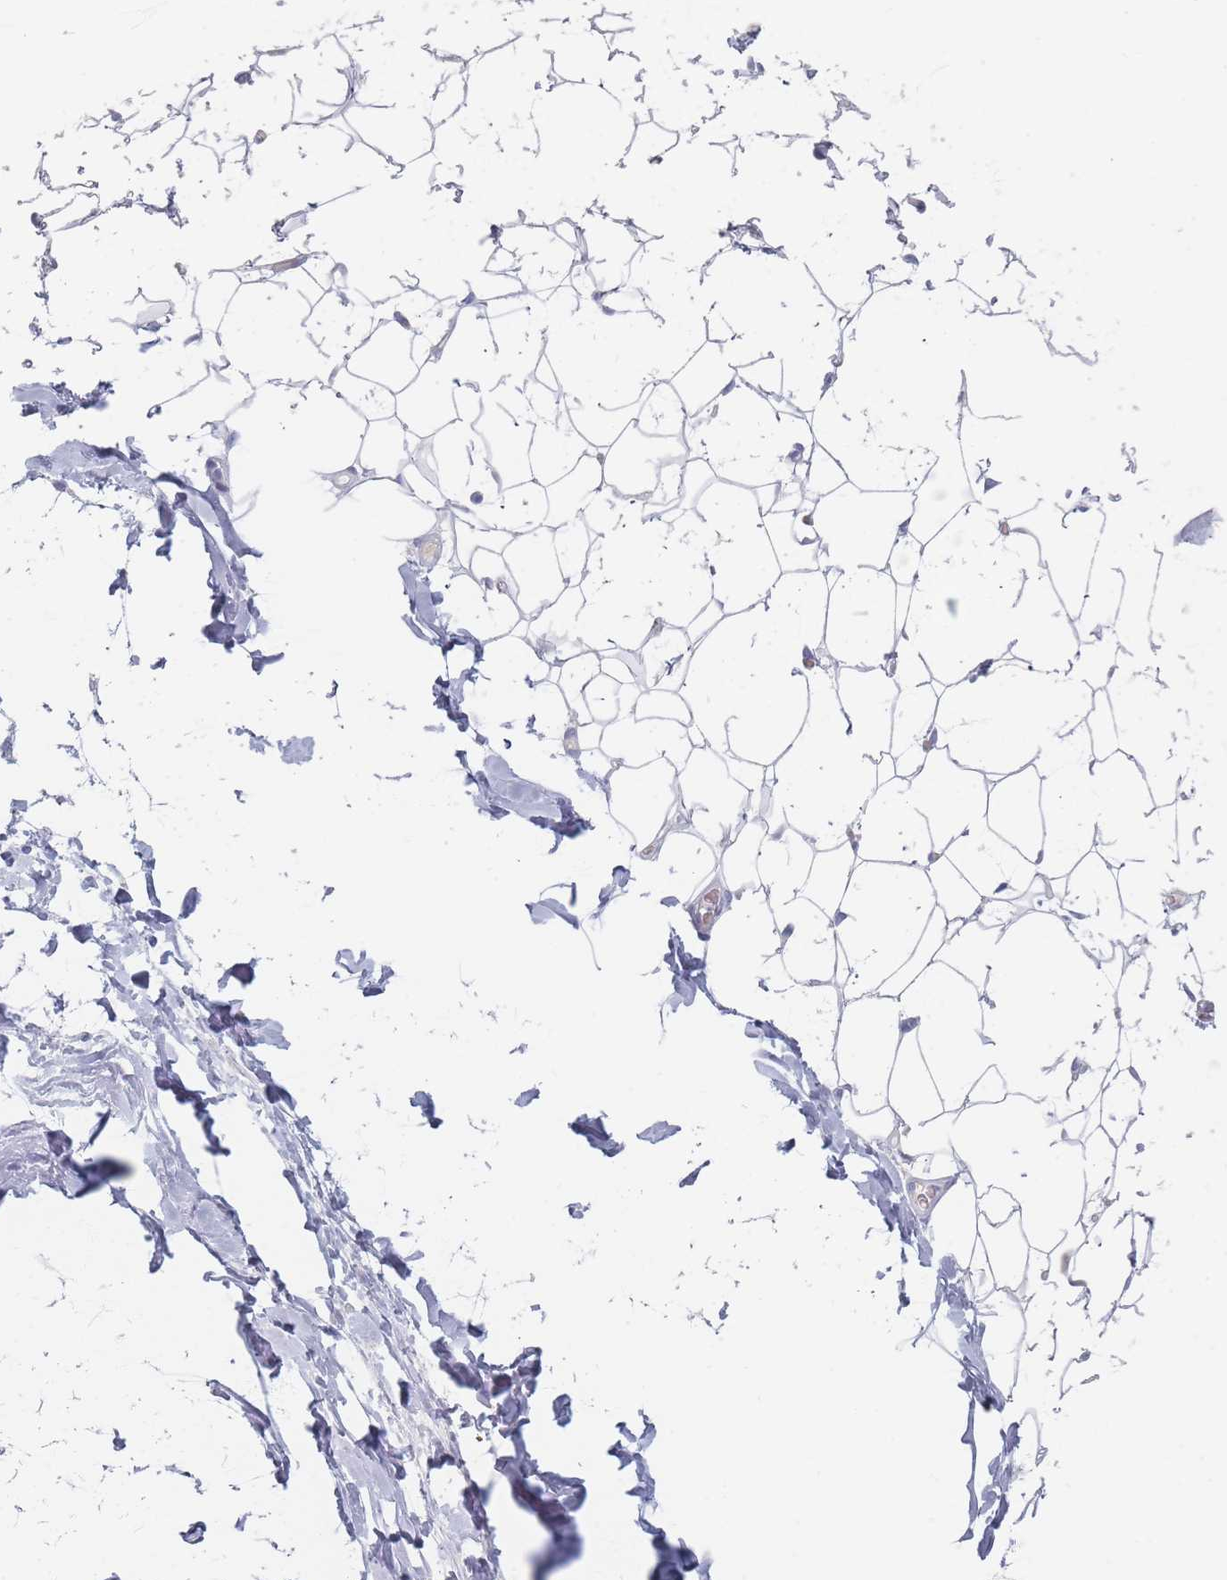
{"staining": {"intensity": "negative", "quantity": "none", "location": "none"}, "tissue": "adipose tissue", "cell_type": "Adipocytes", "image_type": "normal", "snomed": [{"axis": "morphology", "description": "Normal tissue, NOS"}, {"axis": "topography", "description": "Breast"}], "caption": "Unremarkable adipose tissue was stained to show a protein in brown. There is no significant staining in adipocytes.", "gene": "HELZ2", "patient": {"sex": "female", "age": 26}}